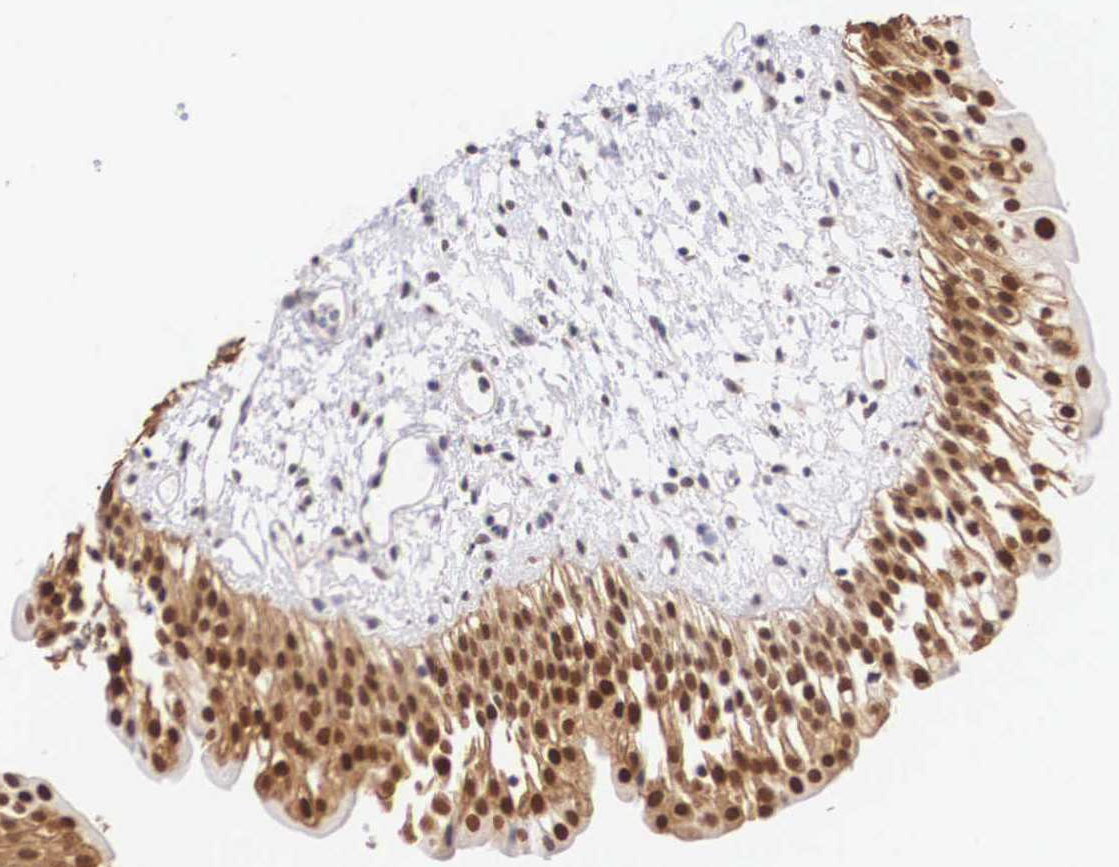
{"staining": {"intensity": "strong", "quantity": "<25%", "location": "cytoplasmic/membranous,nuclear"}, "tissue": "urinary bladder", "cell_type": "Urothelial cells", "image_type": "normal", "snomed": [{"axis": "morphology", "description": "Normal tissue, NOS"}, {"axis": "topography", "description": "Urinary bladder"}], "caption": "This micrograph reveals IHC staining of normal urinary bladder, with medium strong cytoplasmic/membranous,nuclear positivity in about <25% of urothelial cells.", "gene": "ZNF275", "patient": {"sex": "male", "age": 48}}